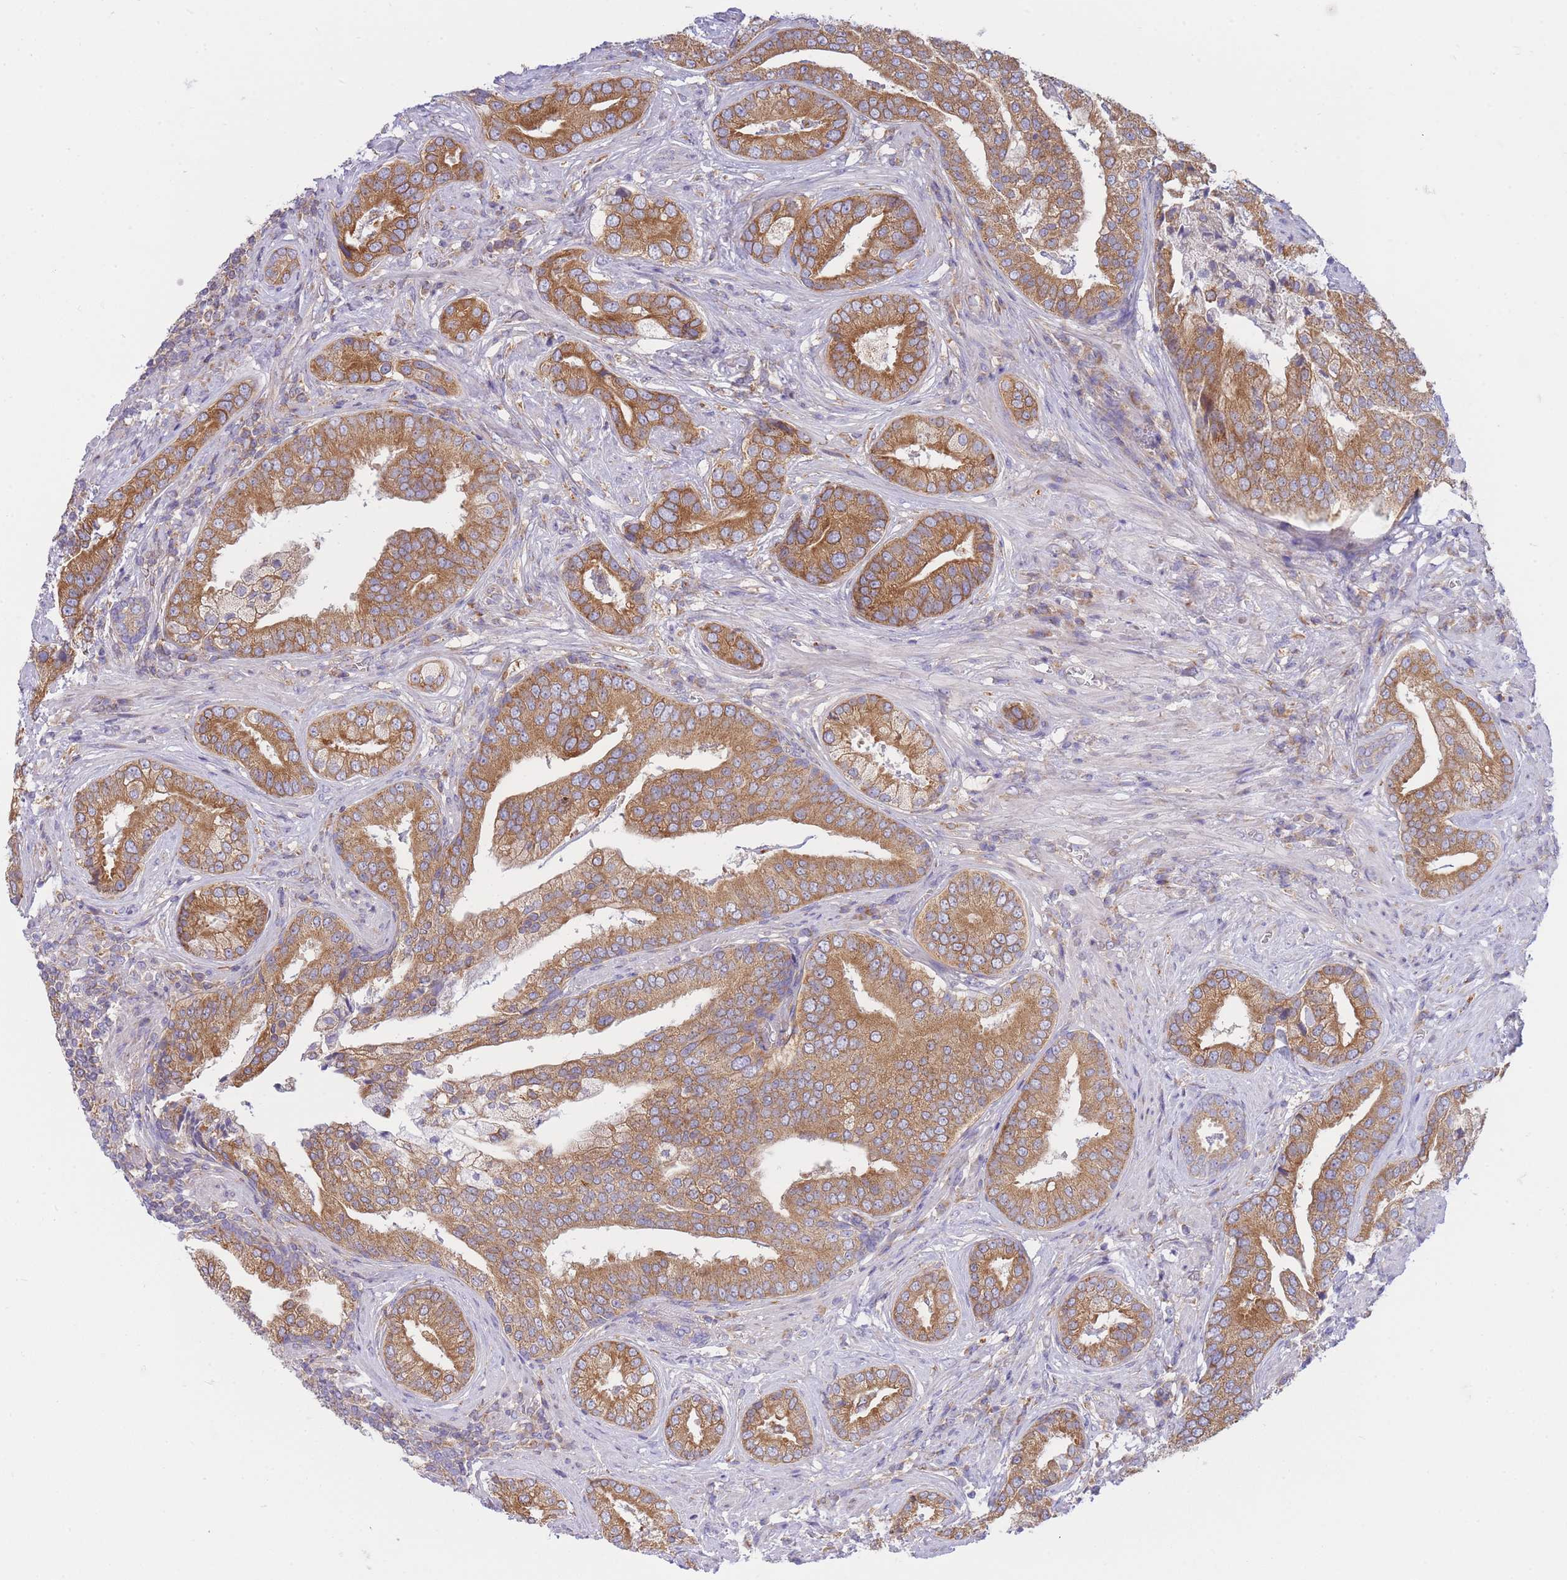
{"staining": {"intensity": "moderate", "quantity": ">75%", "location": "cytoplasmic/membranous"}, "tissue": "prostate cancer", "cell_type": "Tumor cells", "image_type": "cancer", "snomed": [{"axis": "morphology", "description": "Adenocarcinoma, High grade"}, {"axis": "topography", "description": "Prostate"}], "caption": "Immunohistochemical staining of human prostate adenocarcinoma (high-grade) demonstrates moderate cytoplasmic/membranous protein staining in about >75% of tumor cells. The protein of interest is shown in brown color, while the nuclei are stained blue.", "gene": "SH2B2", "patient": {"sex": "male", "age": 55}}